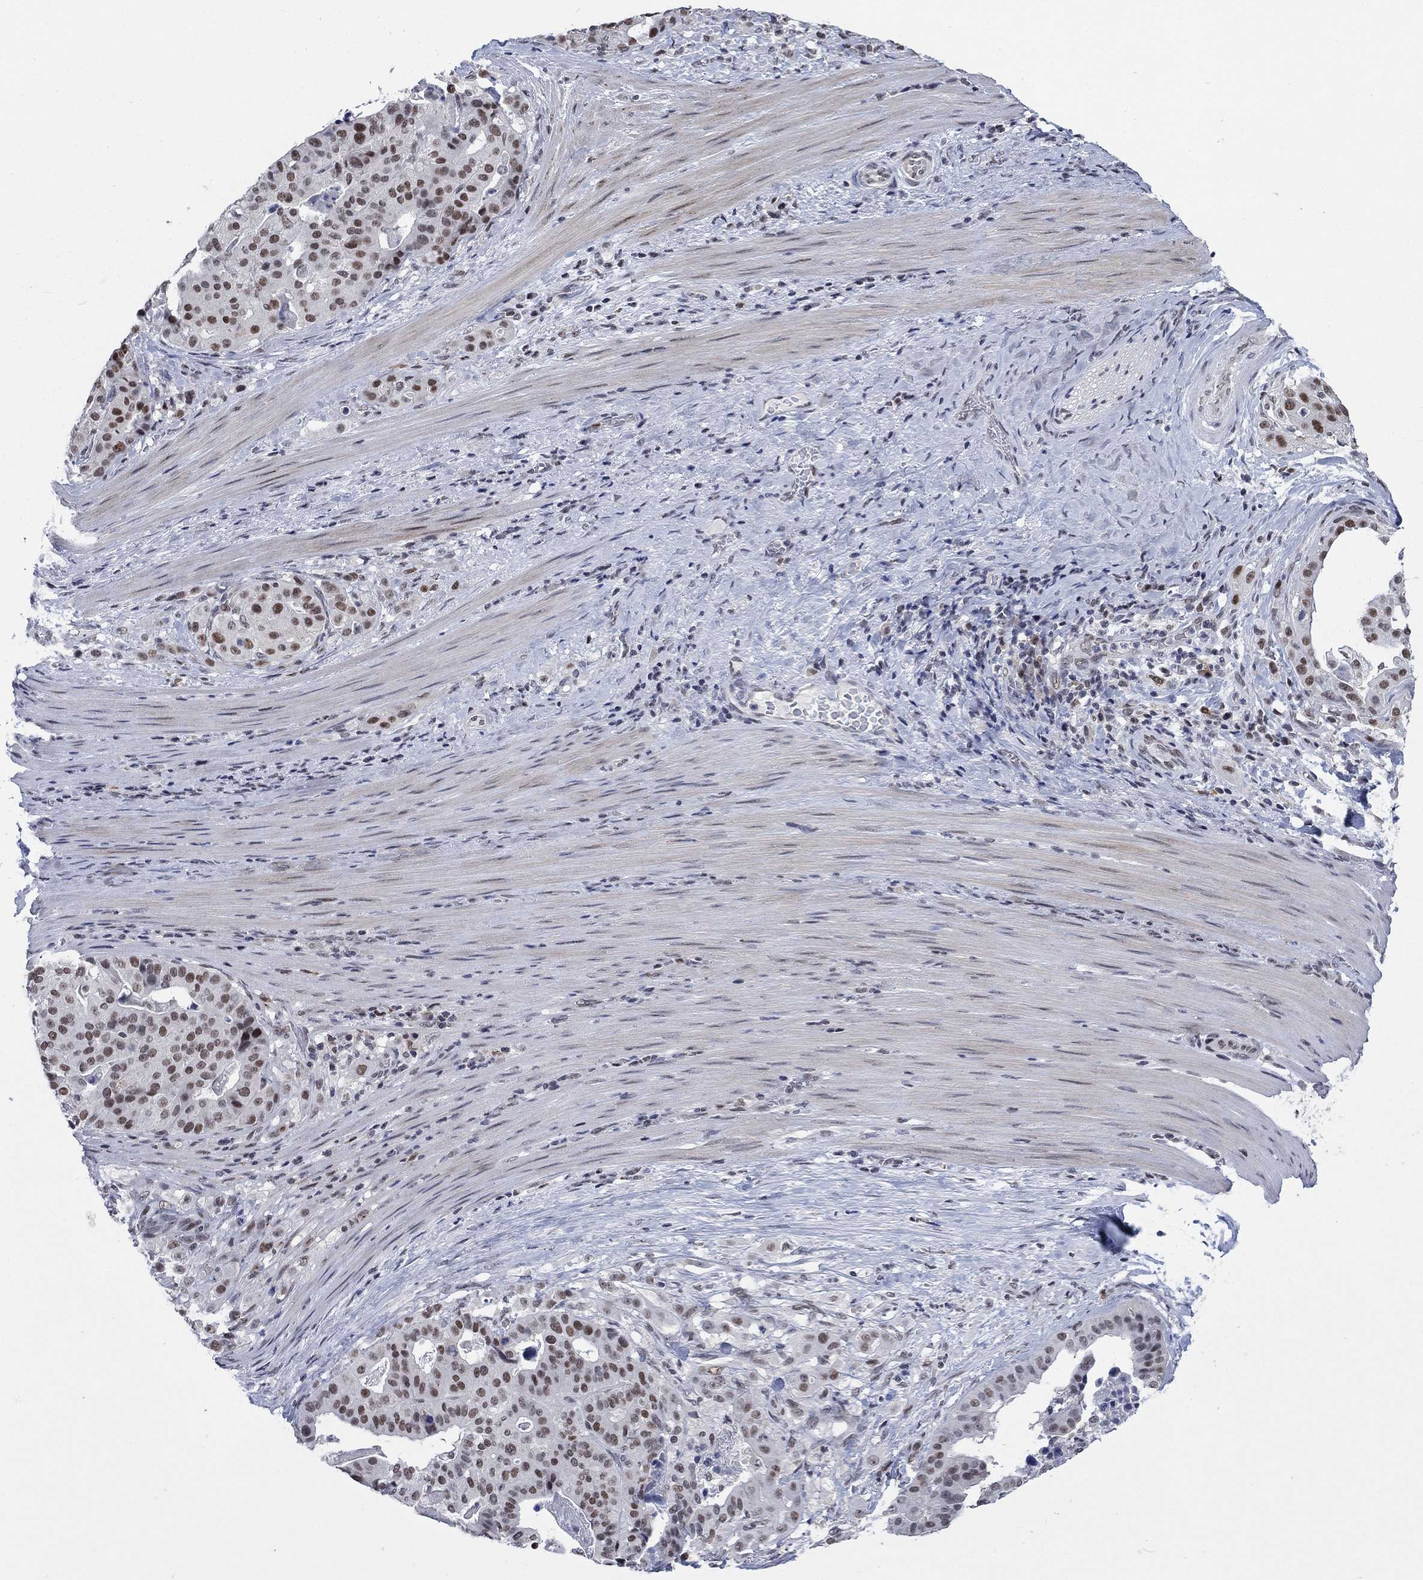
{"staining": {"intensity": "strong", "quantity": "25%-75%", "location": "nuclear"}, "tissue": "stomach cancer", "cell_type": "Tumor cells", "image_type": "cancer", "snomed": [{"axis": "morphology", "description": "Adenocarcinoma, NOS"}, {"axis": "topography", "description": "Stomach"}], "caption": "Immunohistochemistry histopathology image of adenocarcinoma (stomach) stained for a protein (brown), which exhibits high levels of strong nuclear expression in about 25%-75% of tumor cells.", "gene": "HCFC1", "patient": {"sex": "male", "age": 48}}